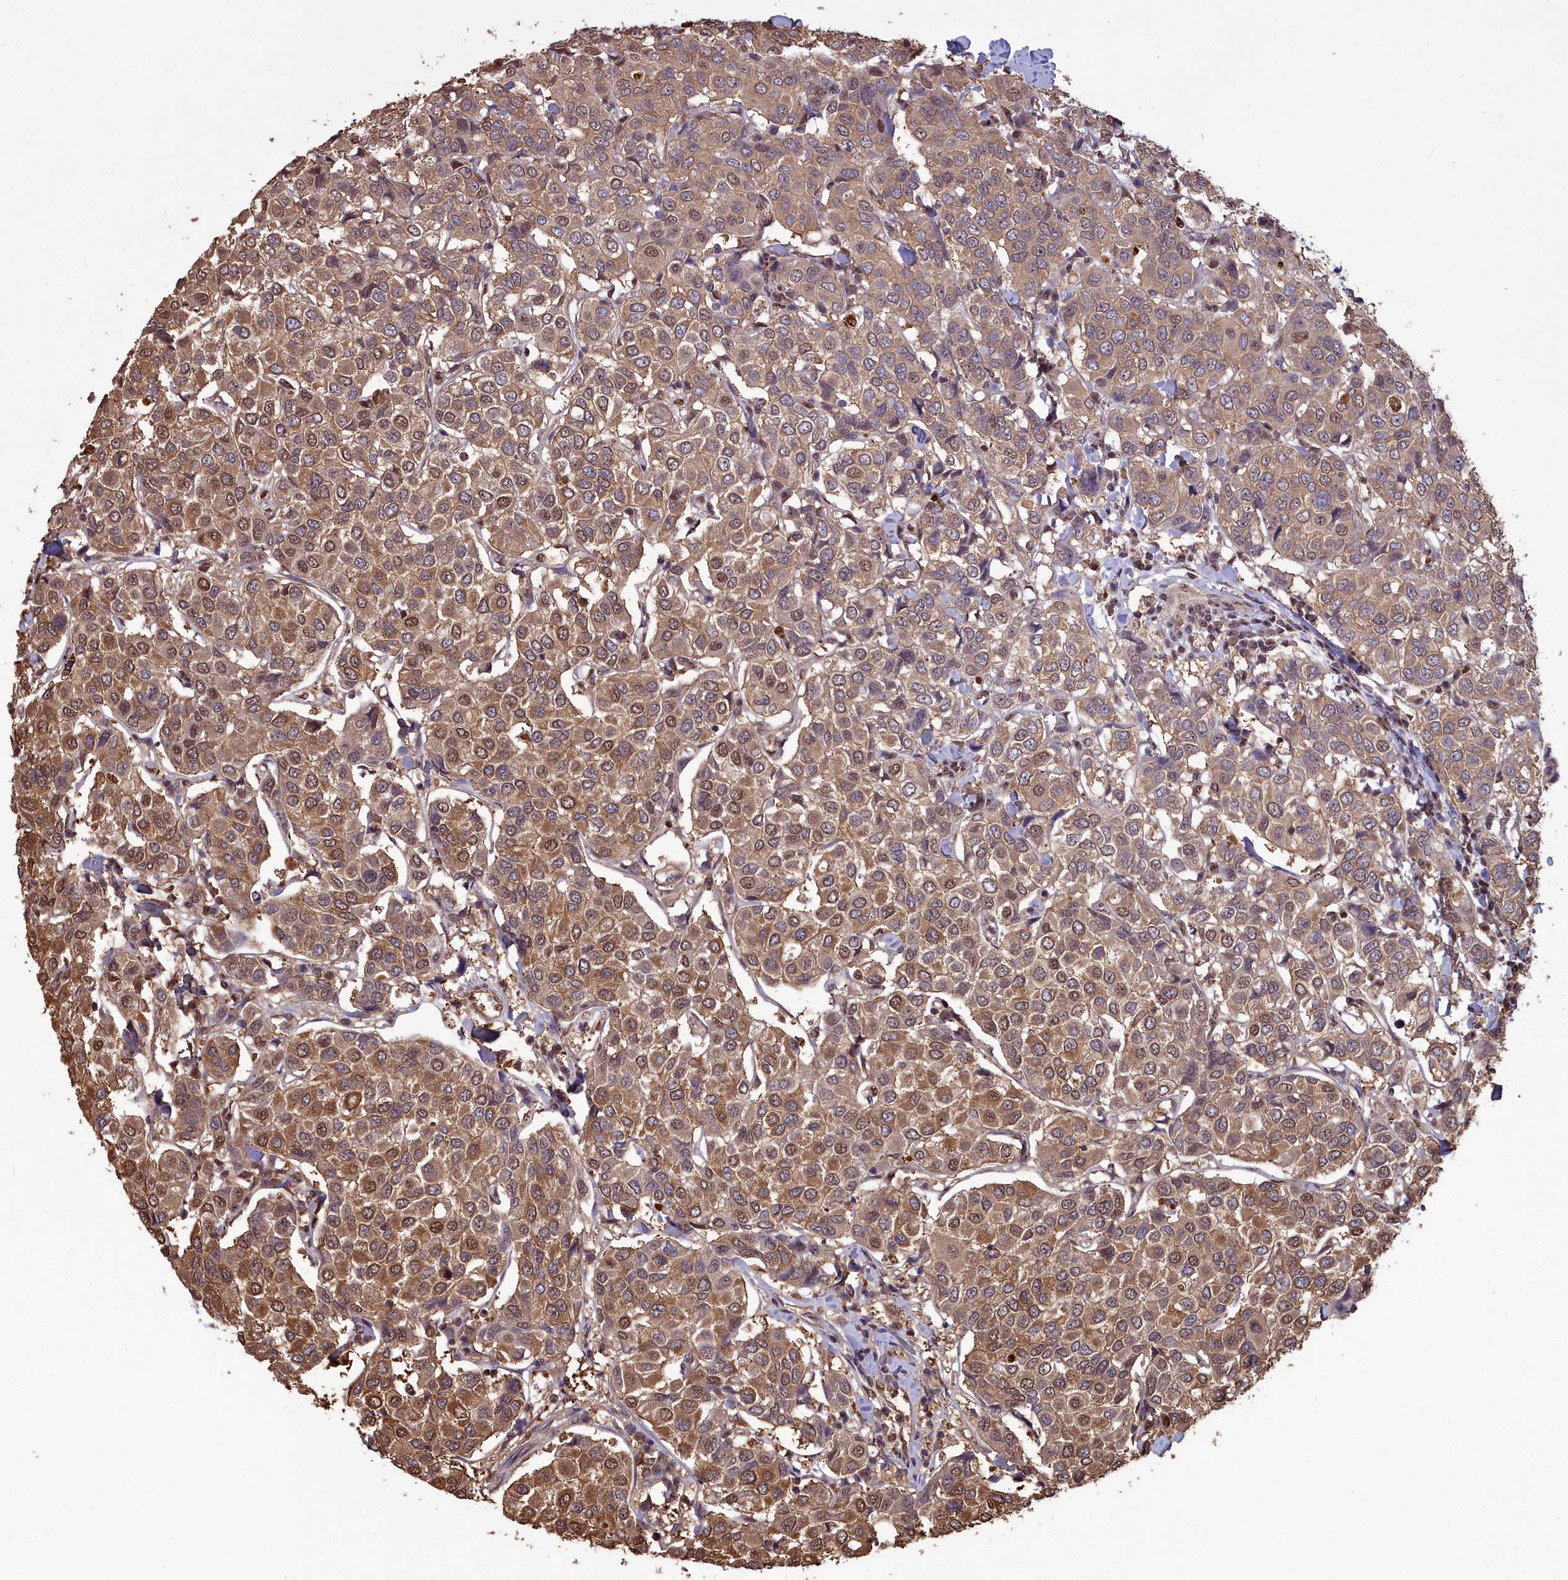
{"staining": {"intensity": "moderate", "quantity": ">75%", "location": "cytoplasmic/membranous,nuclear"}, "tissue": "breast cancer", "cell_type": "Tumor cells", "image_type": "cancer", "snomed": [{"axis": "morphology", "description": "Duct carcinoma"}, {"axis": "topography", "description": "Breast"}], "caption": "Brown immunohistochemical staining in infiltrating ductal carcinoma (breast) exhibits moderate cytoplasmic/membranous and nuclear positivity in about >75% of tumor cells. (brown staining indicates protein expression, while blue staining denotes nuclei).", "gene": "GAPDH", "patient": {"sex": "female", "age": 55}}